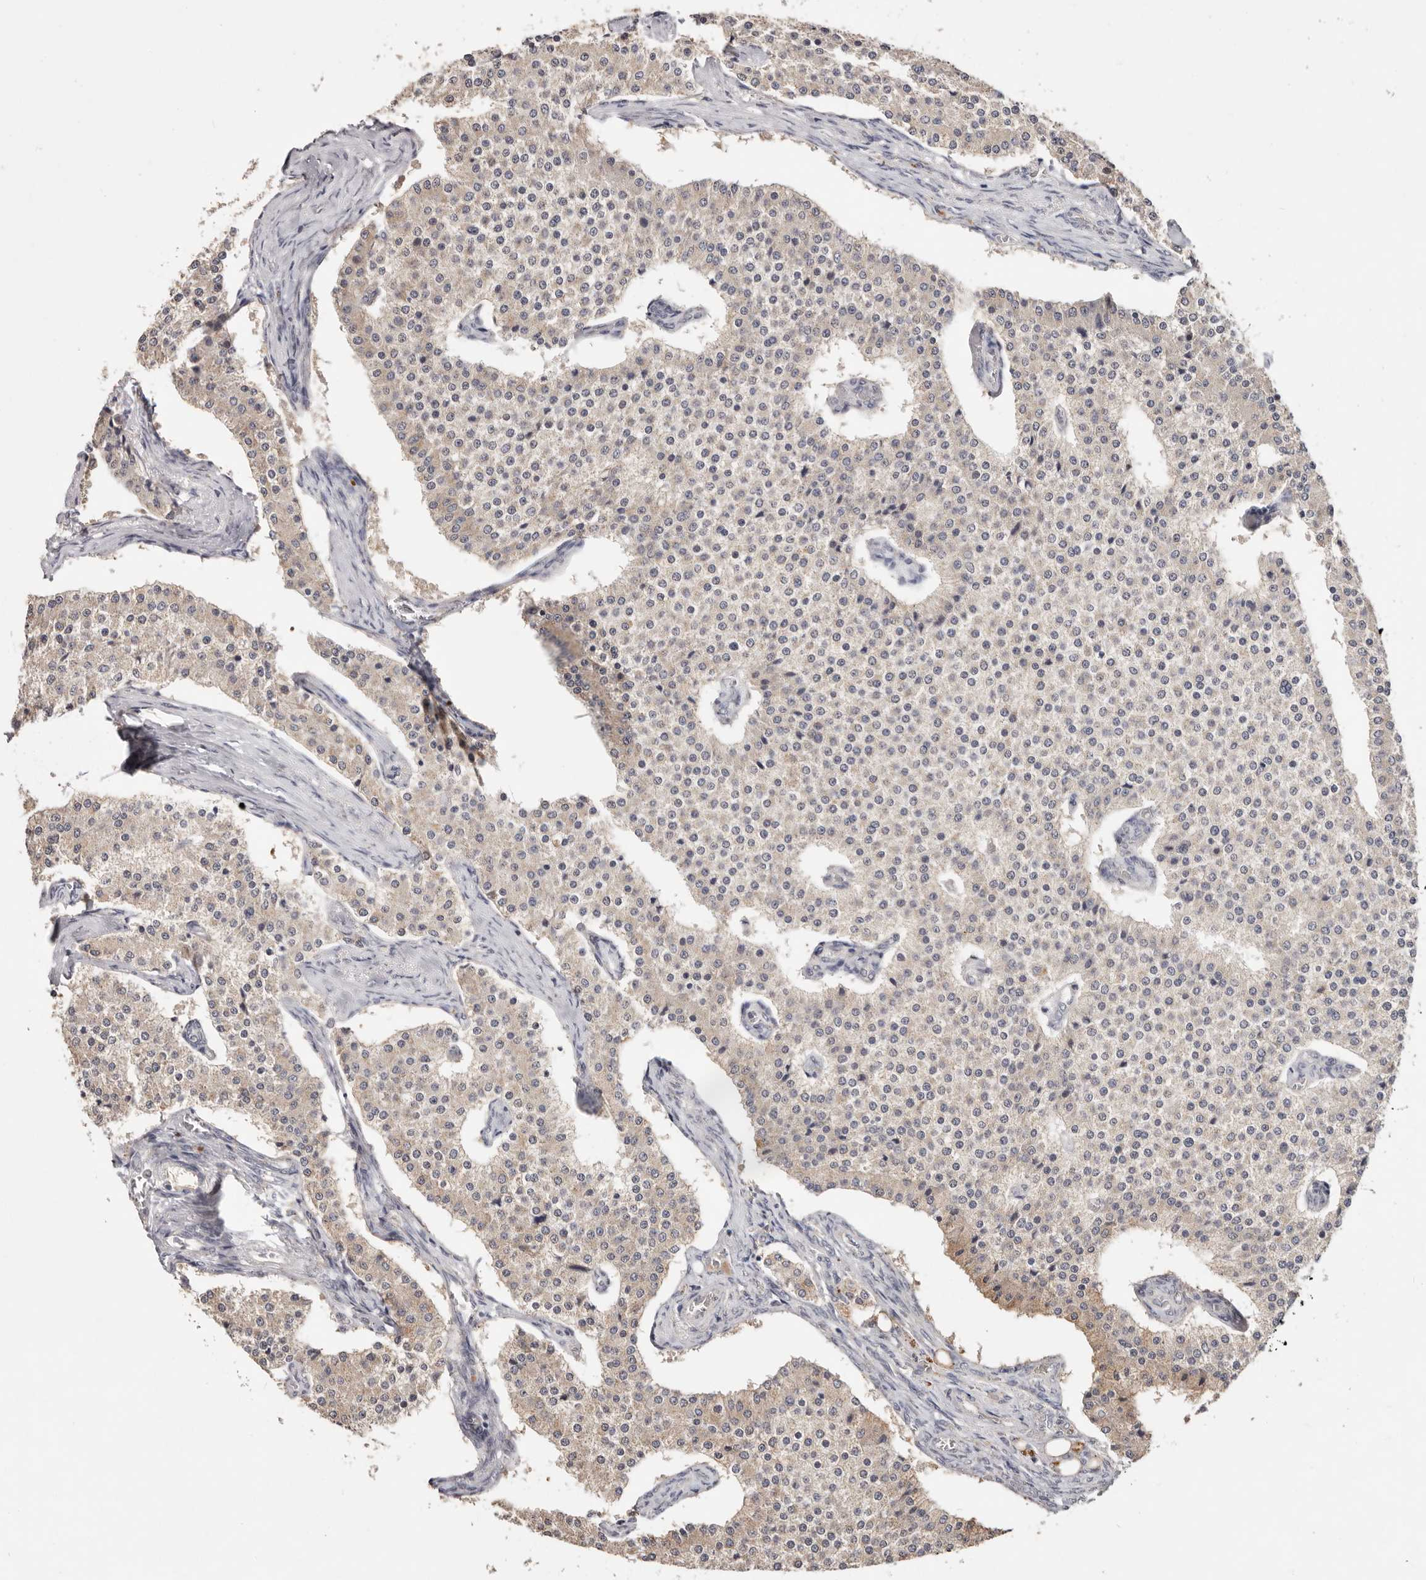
{"staining": {"intensity": "weak", "quantity": "25%-75%", "location": "cytoplasmic/membranous"}, "tissue": "carcinoid", "cell_type": "Tumor cells", "image_type": "cancer", "snomed": [{"axis": "morphology", "description": "Carcinoid, malignant, NOS"}, {"axis": "topography", "description": "Colon"}], "caption": "This photomicrograph demonstrates immunohistochemistry staining of malignant carcinoid, with low weak cytoplasmic/membranous positivity in about 25%-75% of tumor cells.", "gene": "WDR77", "patient": {"sex": "female", "age": 52}}